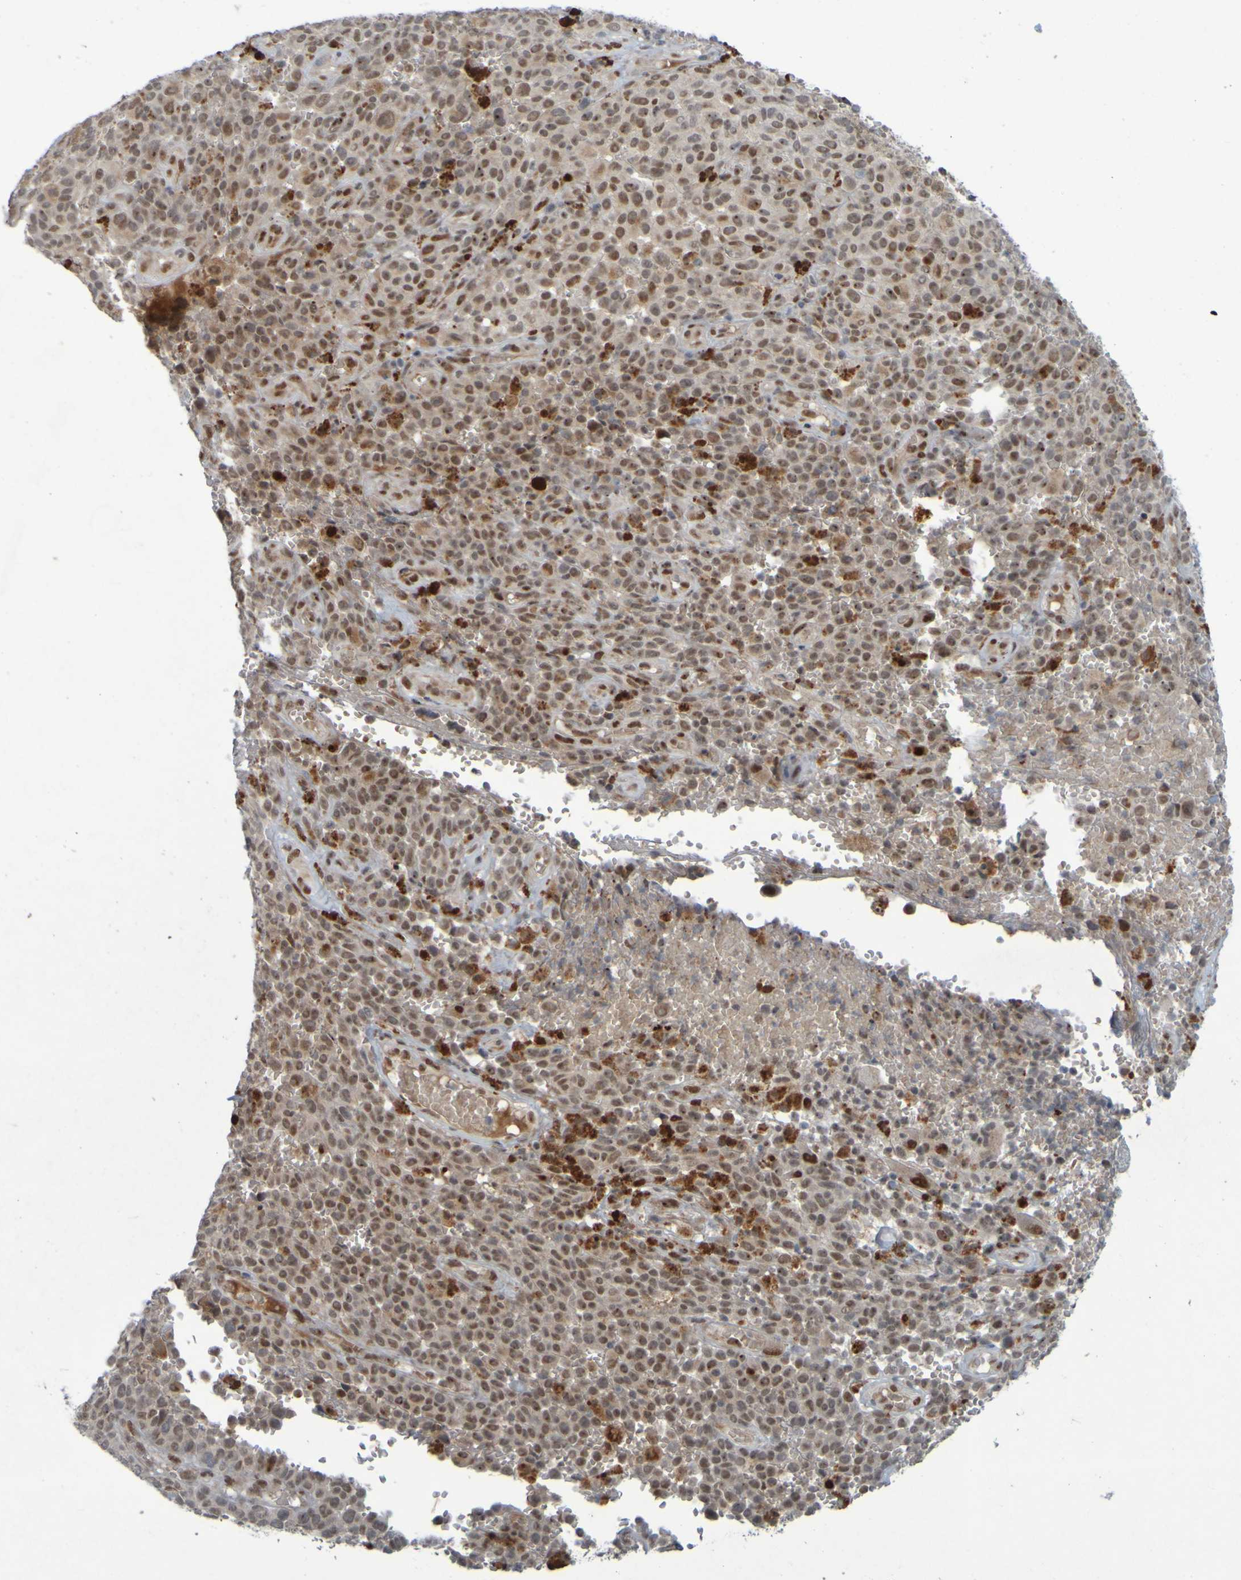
{"staining": {"intensity": "moderate", "quantity": "25%-75%", "location": "nuclear"}, "tissue": "melanoma", "cell_type": "Tumor cells", "image_type": "cancer", "snomed": [{"axis": "morphology", "description": "Malignant melanoma, NOS"}, {"axis": "topography", "description": "Skin"}], "caption": "Immunohistochemistry (DAB (3,3'-diaminobenzidine)) staining of malignant melanoma demonstrates moderate nuclear protein staining in approximately 25%-75% of tumor cells. The staining was performed using DAB, with brown indicating positive protein expression. Nuclei are stained blue with hematoxylin.", "gene": "MCPH1", "patient": {"sex": "female", "age": 82}}